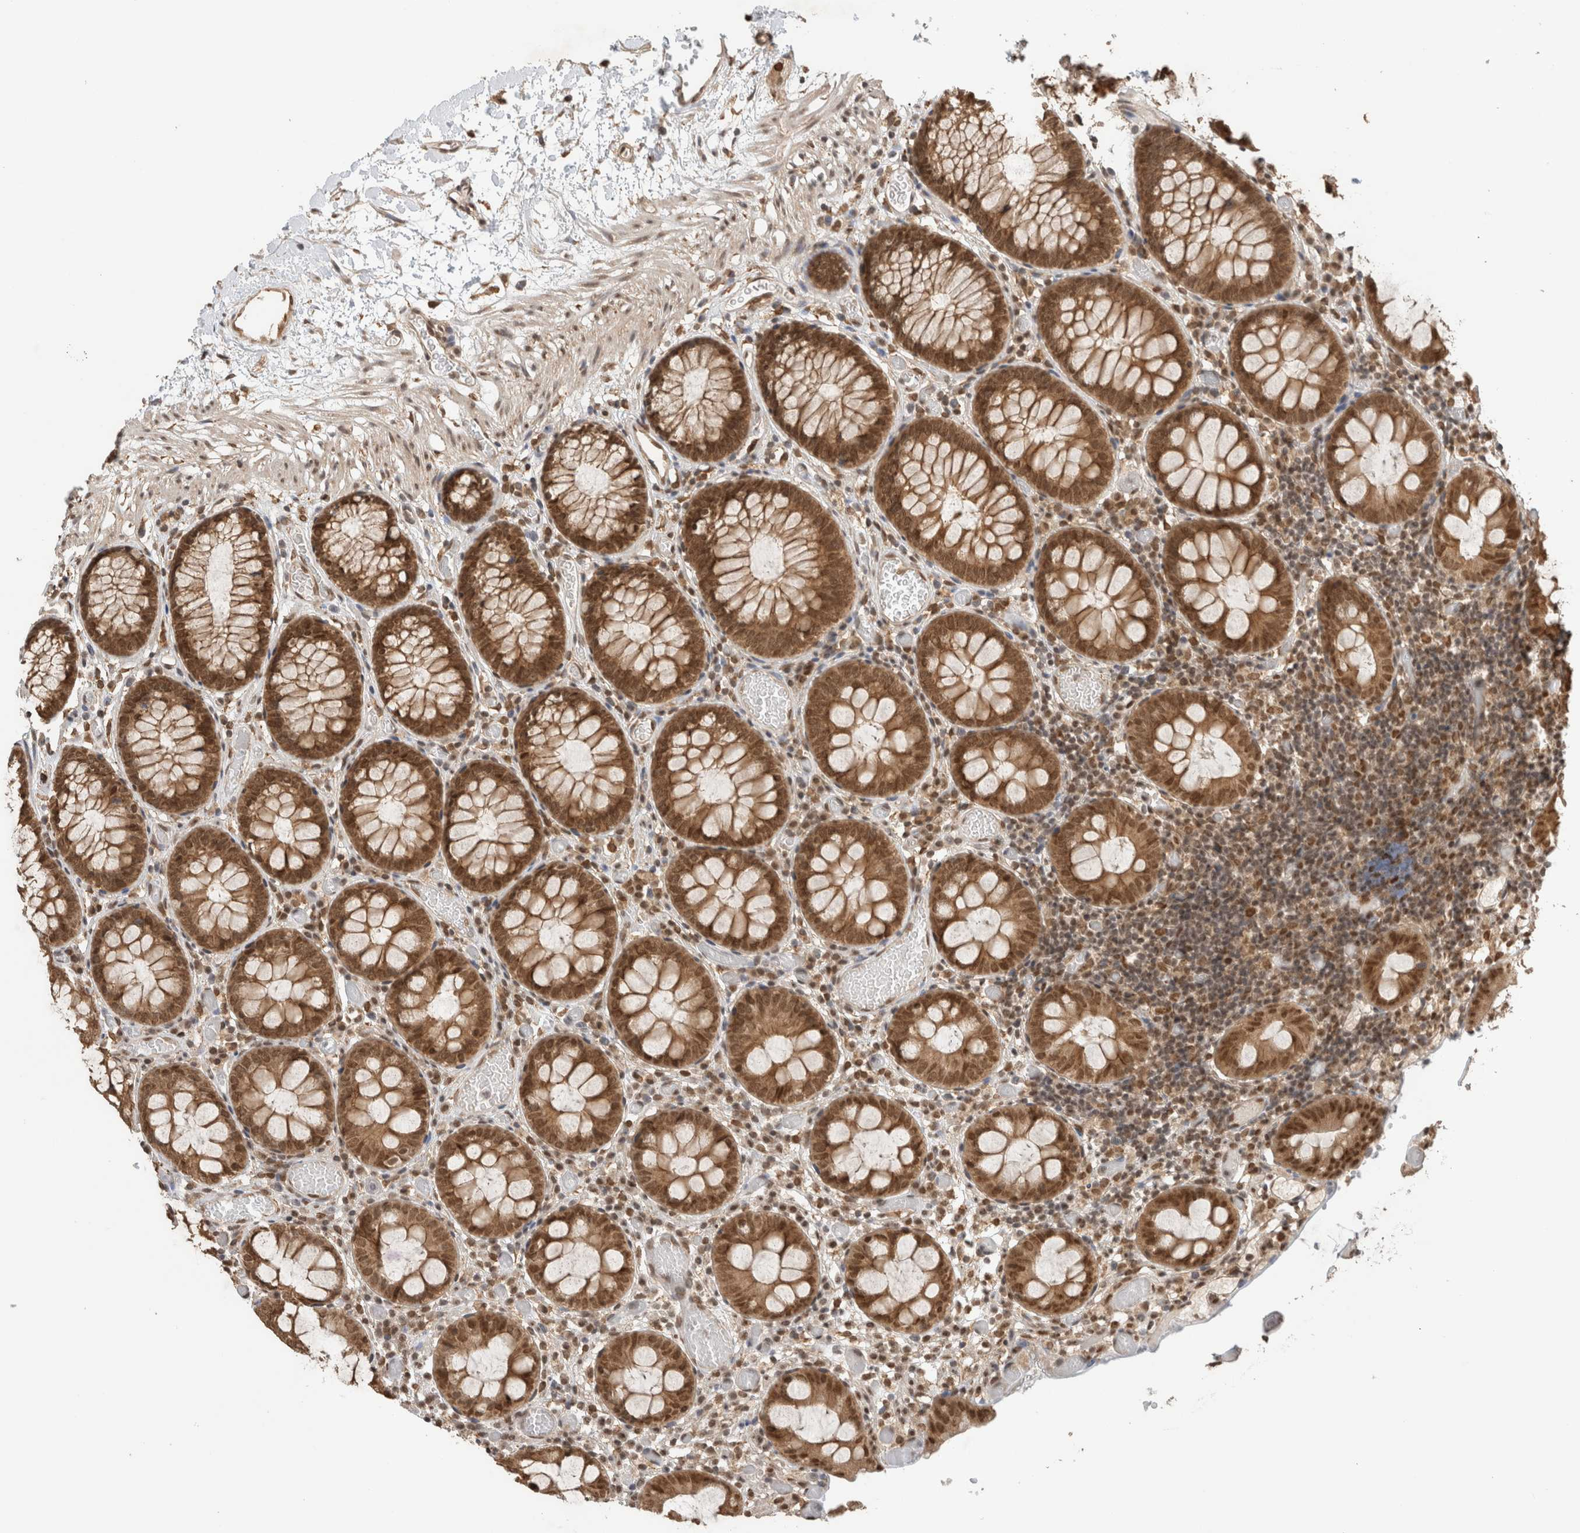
{"staining": {"intensity": "moderate", "quantity": ">75%", "location": "cytoplasmic/membranous"}, "tissue": "colon", "cell_type": "Endothelial cells", "image_type": "normal", "snomed": [{"axis": "morphology", "description": "Normal tissue, NOS"}, {"axis": "topography", "description": "Colon"}], "caption": "Colon stained for a protein (brown) reveals moderate cytoplasmic/membranous positive positivity in about >75% of endothelial cells.", "gene": "C1orf21", "patient": {"sex": "male", "age": 14}}